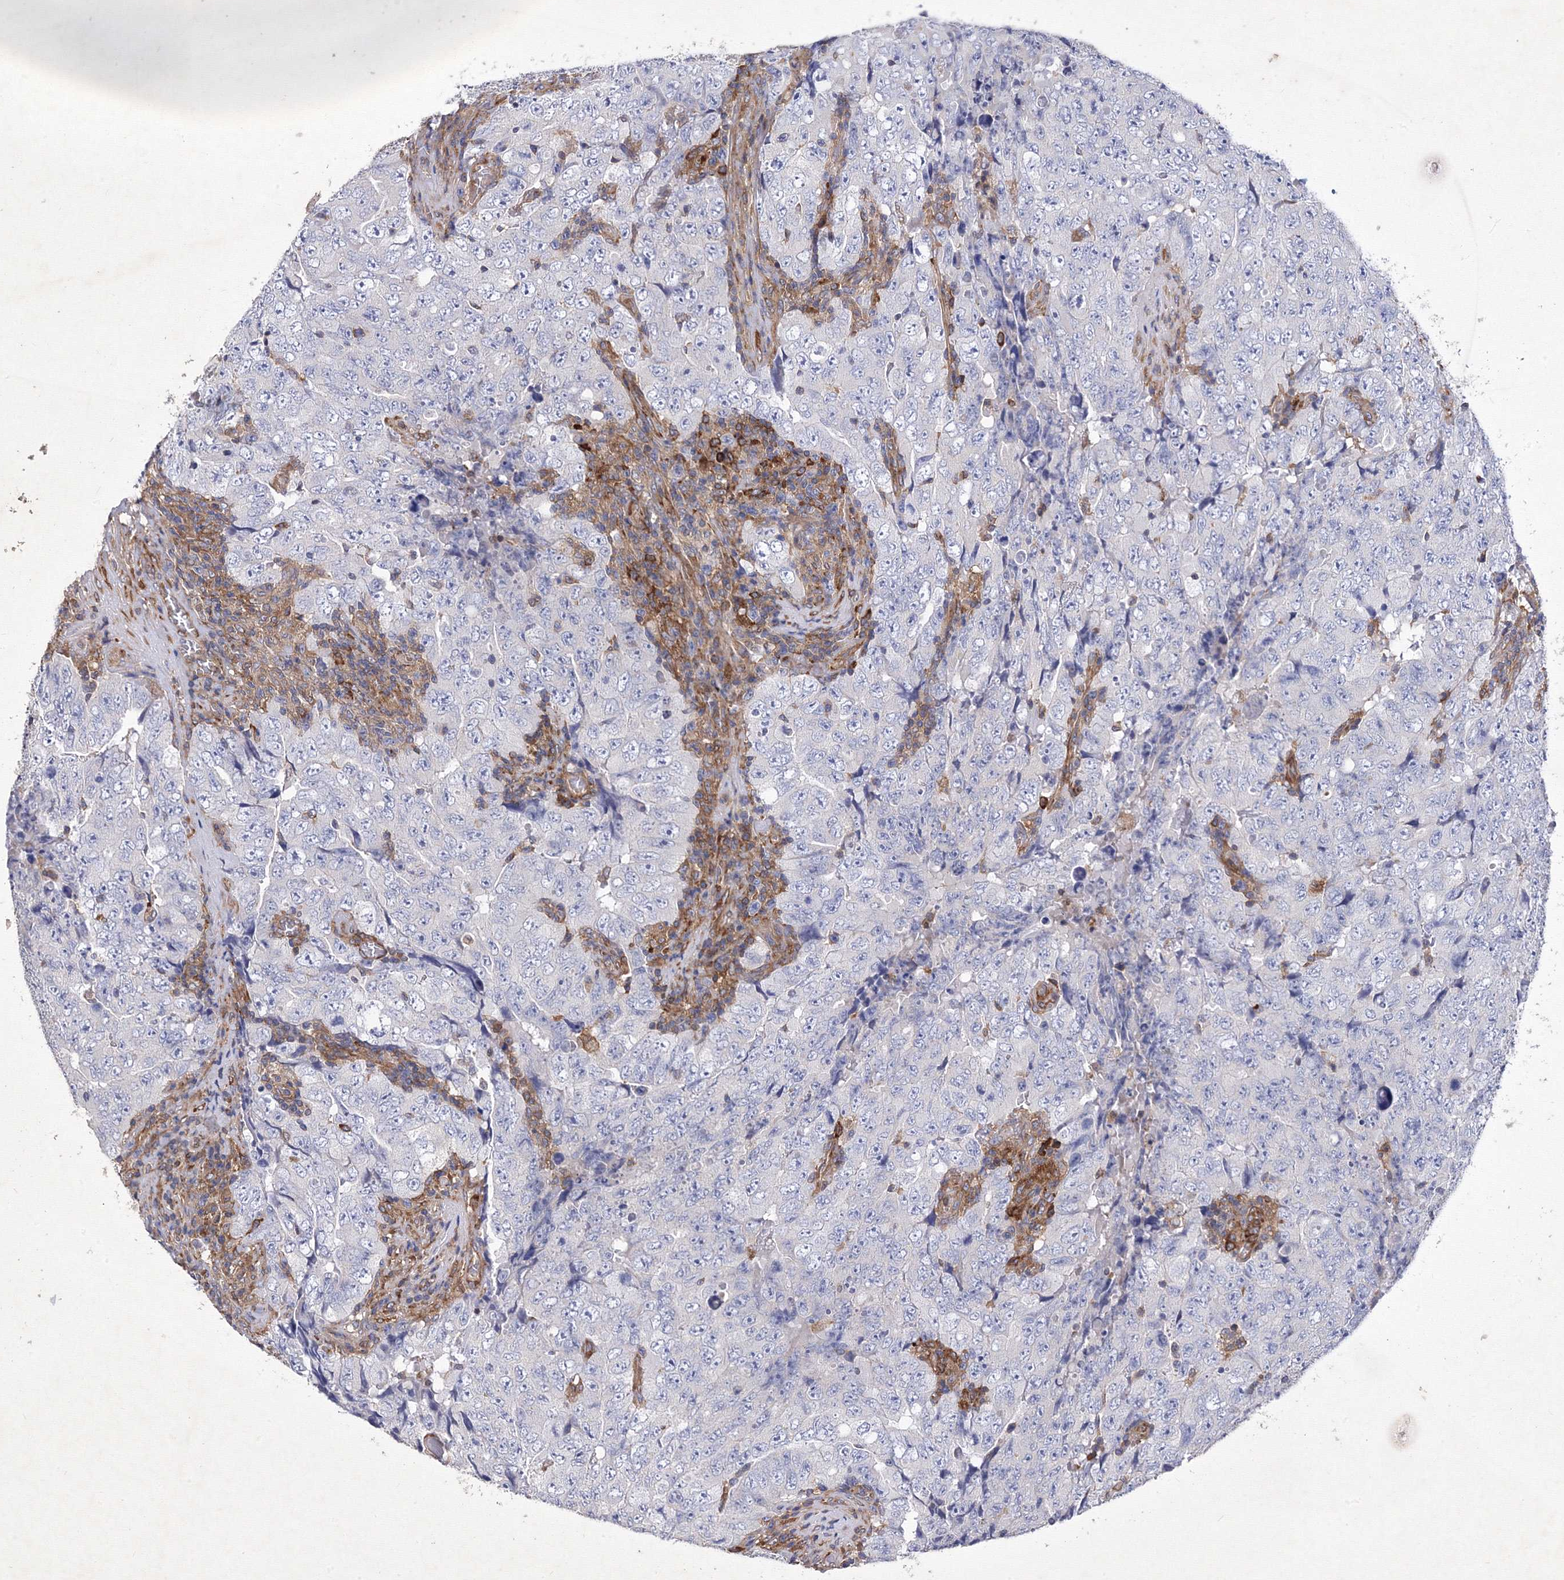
{"staining": {"intensity": "negative", "quantity": "none", "location": "none"}, "tissue": "testis cancer", "cell_type": "Tumor cells", "image_type": "cancer", "snomed": [{"axis": "morphology", "description": "Carcinoma, Embryonal, NOS"}, {"axis": "topography", "description": "Testis"}], "caption": "An immunohistochemistry (IHC) image of testis embryonal carcinoma is shown. There is no staining in tumor cells of testis embryonal carcinoma.", "gene": "SNX18", "patient": {"sex": "male", "age": 26}}